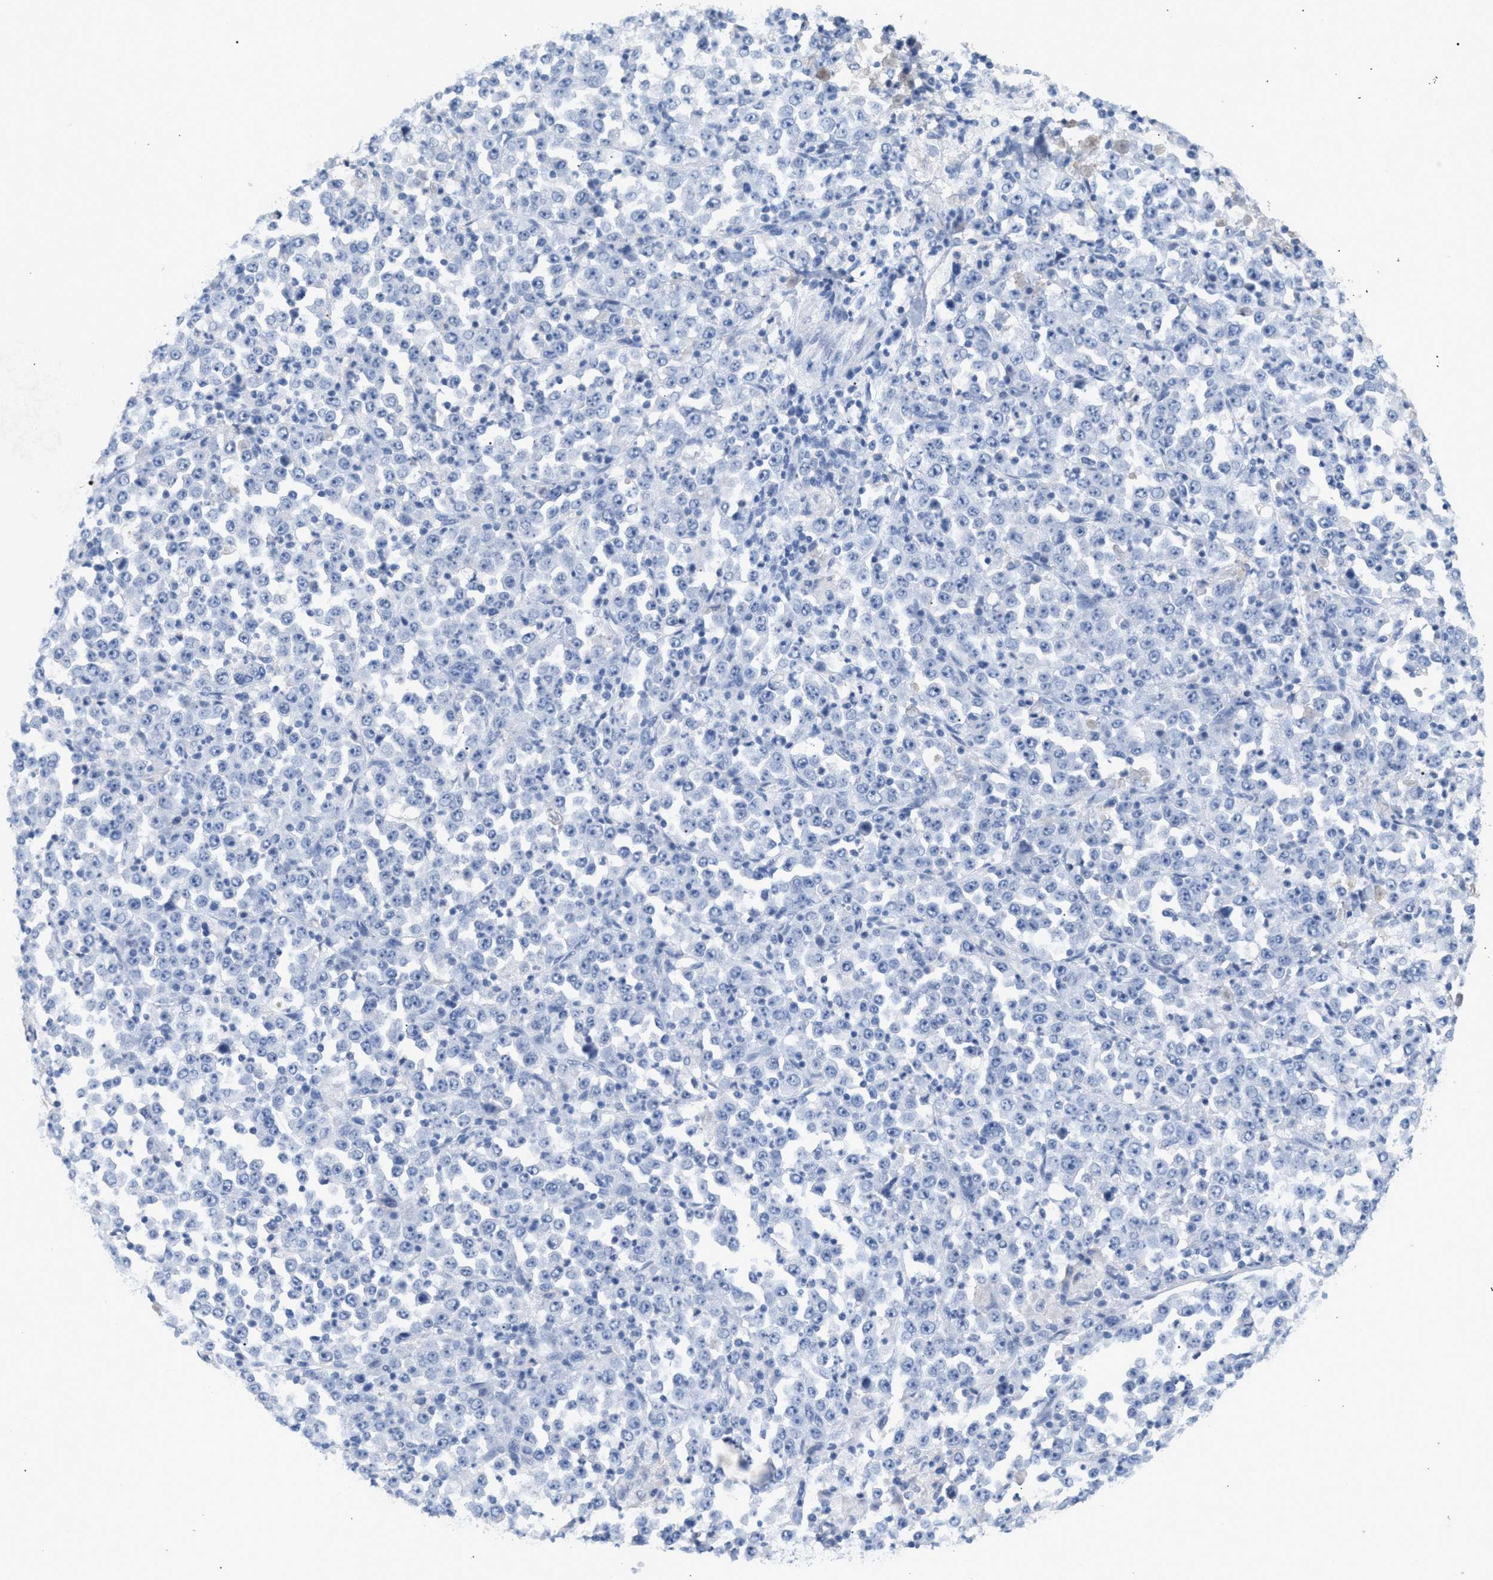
{"staining": {"intensity": "negative", "quantity": "none", "location": "none"}, "tissue": "stomach cancer", "cell_type": "Tumor cells", "image_type": "cancer", "snomed": [{"axis": "morphology", "description": "Normal tissue, NOS"}, {"axis": "morphology", "description": "Adenocarcinoma, NOS"}, {"axis": "topography", "description": "Stomach, upper"}, {"axis": "topography", "description": "Stomach"}], "caption": "Histopathology image shows no significant protein expression in tumor cells of stomach cancer (adenocarcinoma).", "gene": "APOH", "patient": {"sex": "male", "age": 59}}